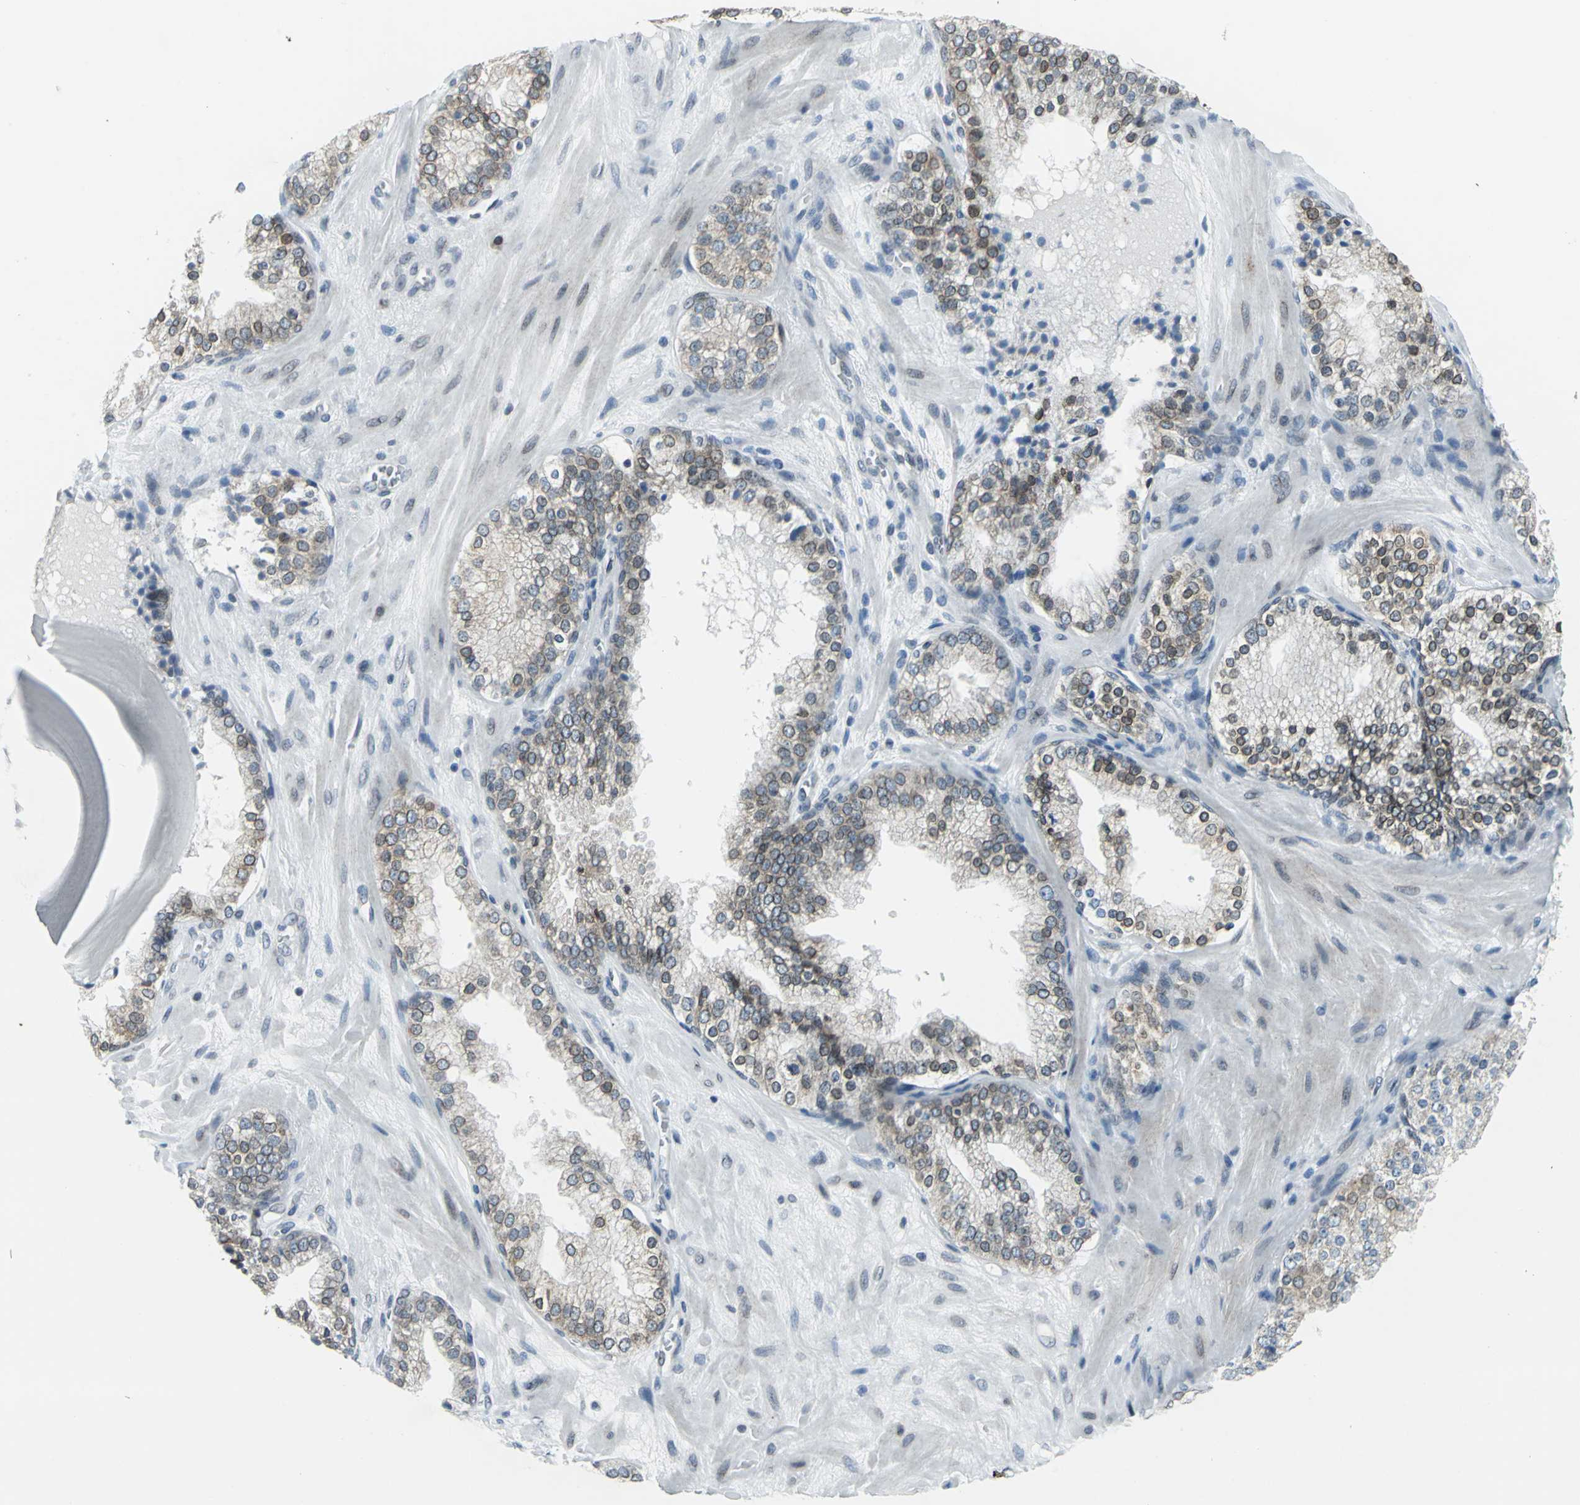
{"staining": {"intensity": "weak", "quantity": ">75%", "location": "cytoplasmic/membranous,nuclear"}, "tissue": "prostate cancer", "cell_type": "Tumor cells", "image_type": "cancer", "snomed": [{"axis": "morphology", "description": "Adenocarcinoma, High grade"}, {"axis": "topography", "description": "Prostate"}], "caption": "Prostate cancer stained with a protein marker displays weak staining in tumor cells.", "gene": "SNUPN", "patient": {"sex": "male", "age": 68}}